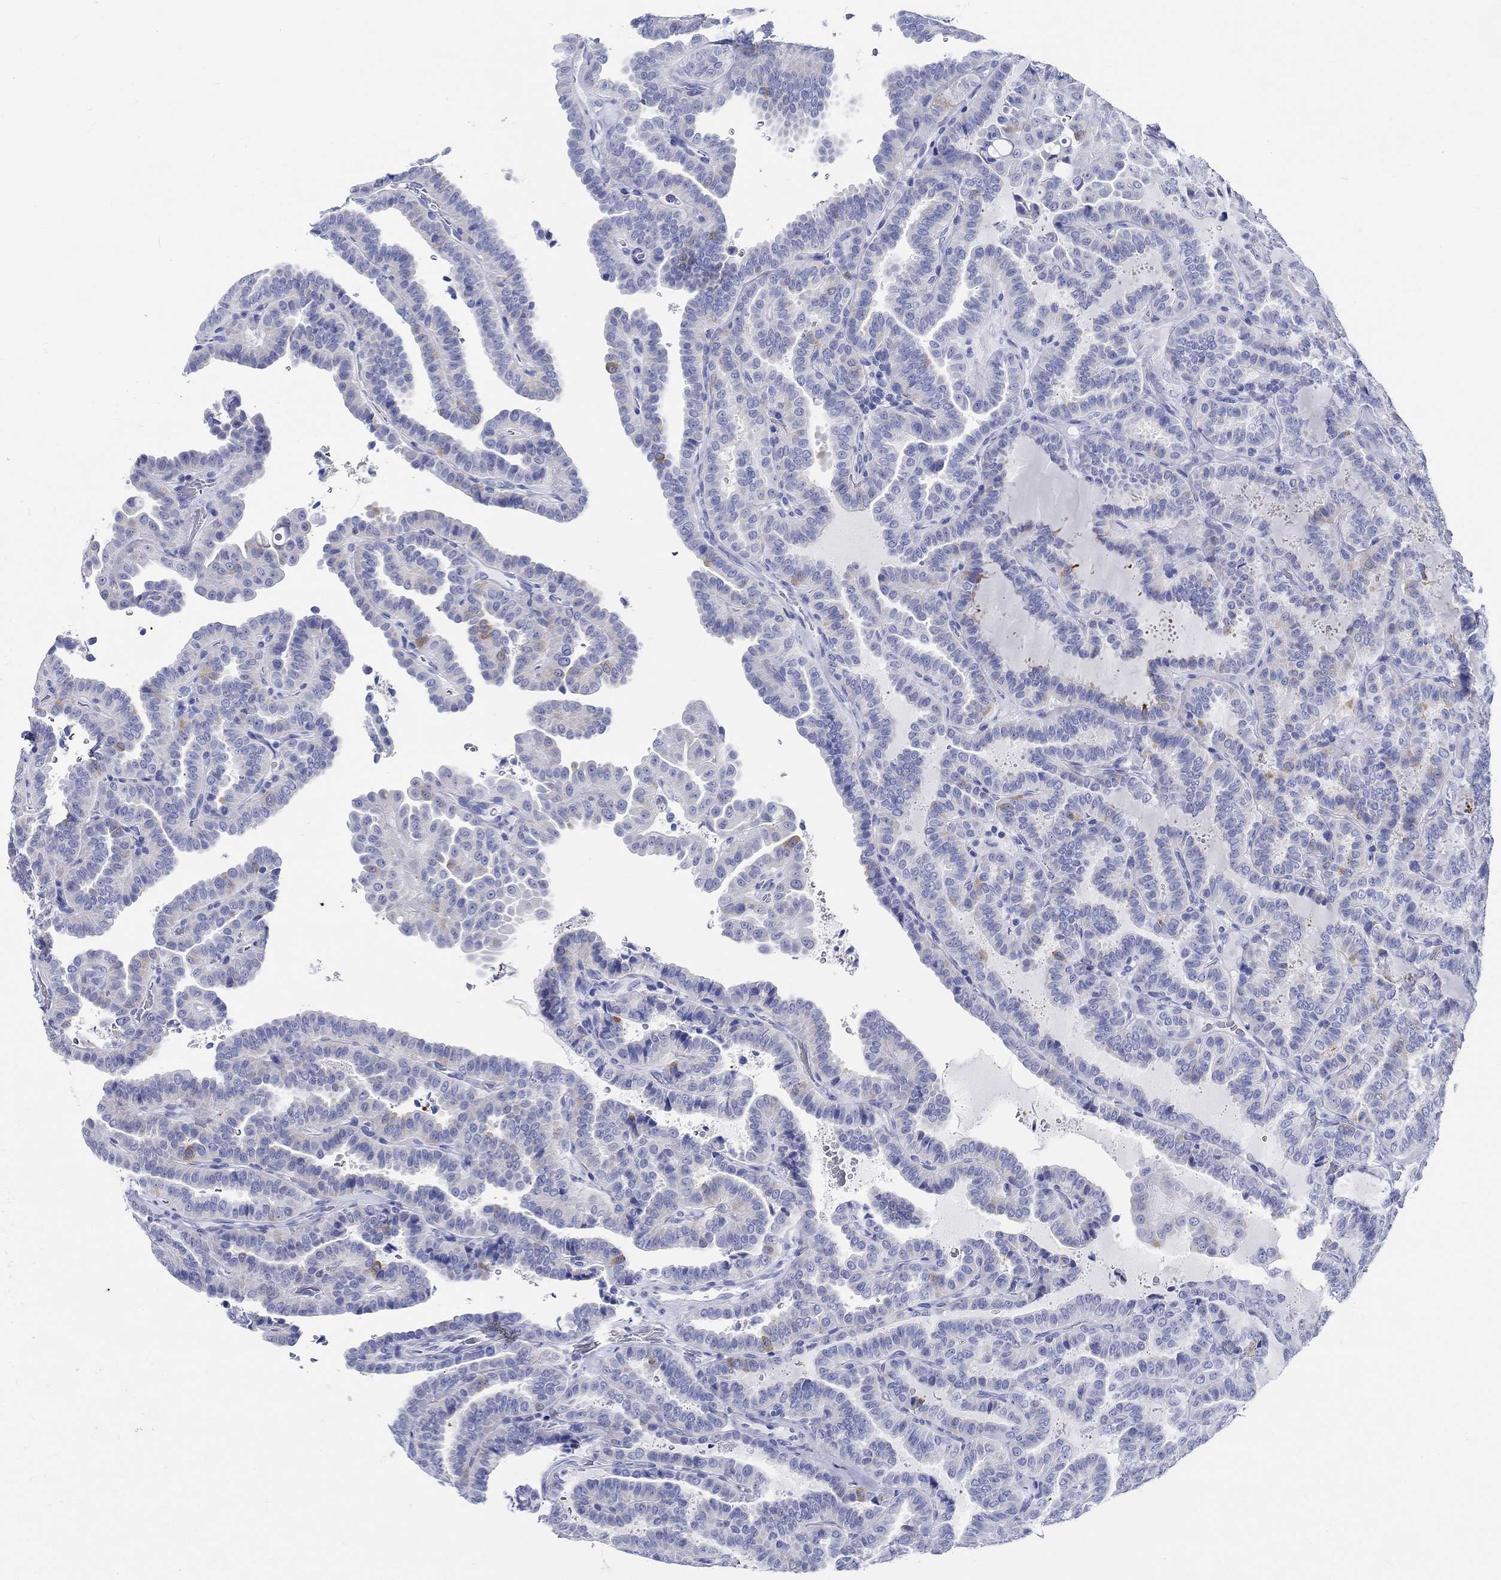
{"staining": {"intensity": "moderate", "quantity": "<25%", "location": "cytoplasmic/membranous"}, "tissue": "thyroid cancer", "cell_type": "Tumor cells", "image_type": "cancer", "snomed": [{"axis": "morphology", "description": "Papillary adenocarcinoma, NOS"}, {"axis": "topography", "description": "Thyroid gland"}], "caption": "High-magnification brightfield microscopy of thyroid papillary adenocarcinoma stained with DAB (3,3'-diaminobenzidine) (brown) and counterstained with hematoxylin (blue). tumor cells exhibit moderate cytoplasmic/membranous staining is present in about<25% of cells. (IHC, brightfield microscopy, high magnification).", "gene": "FBXO2", "patient": {"sex": "female", "age": 39}}